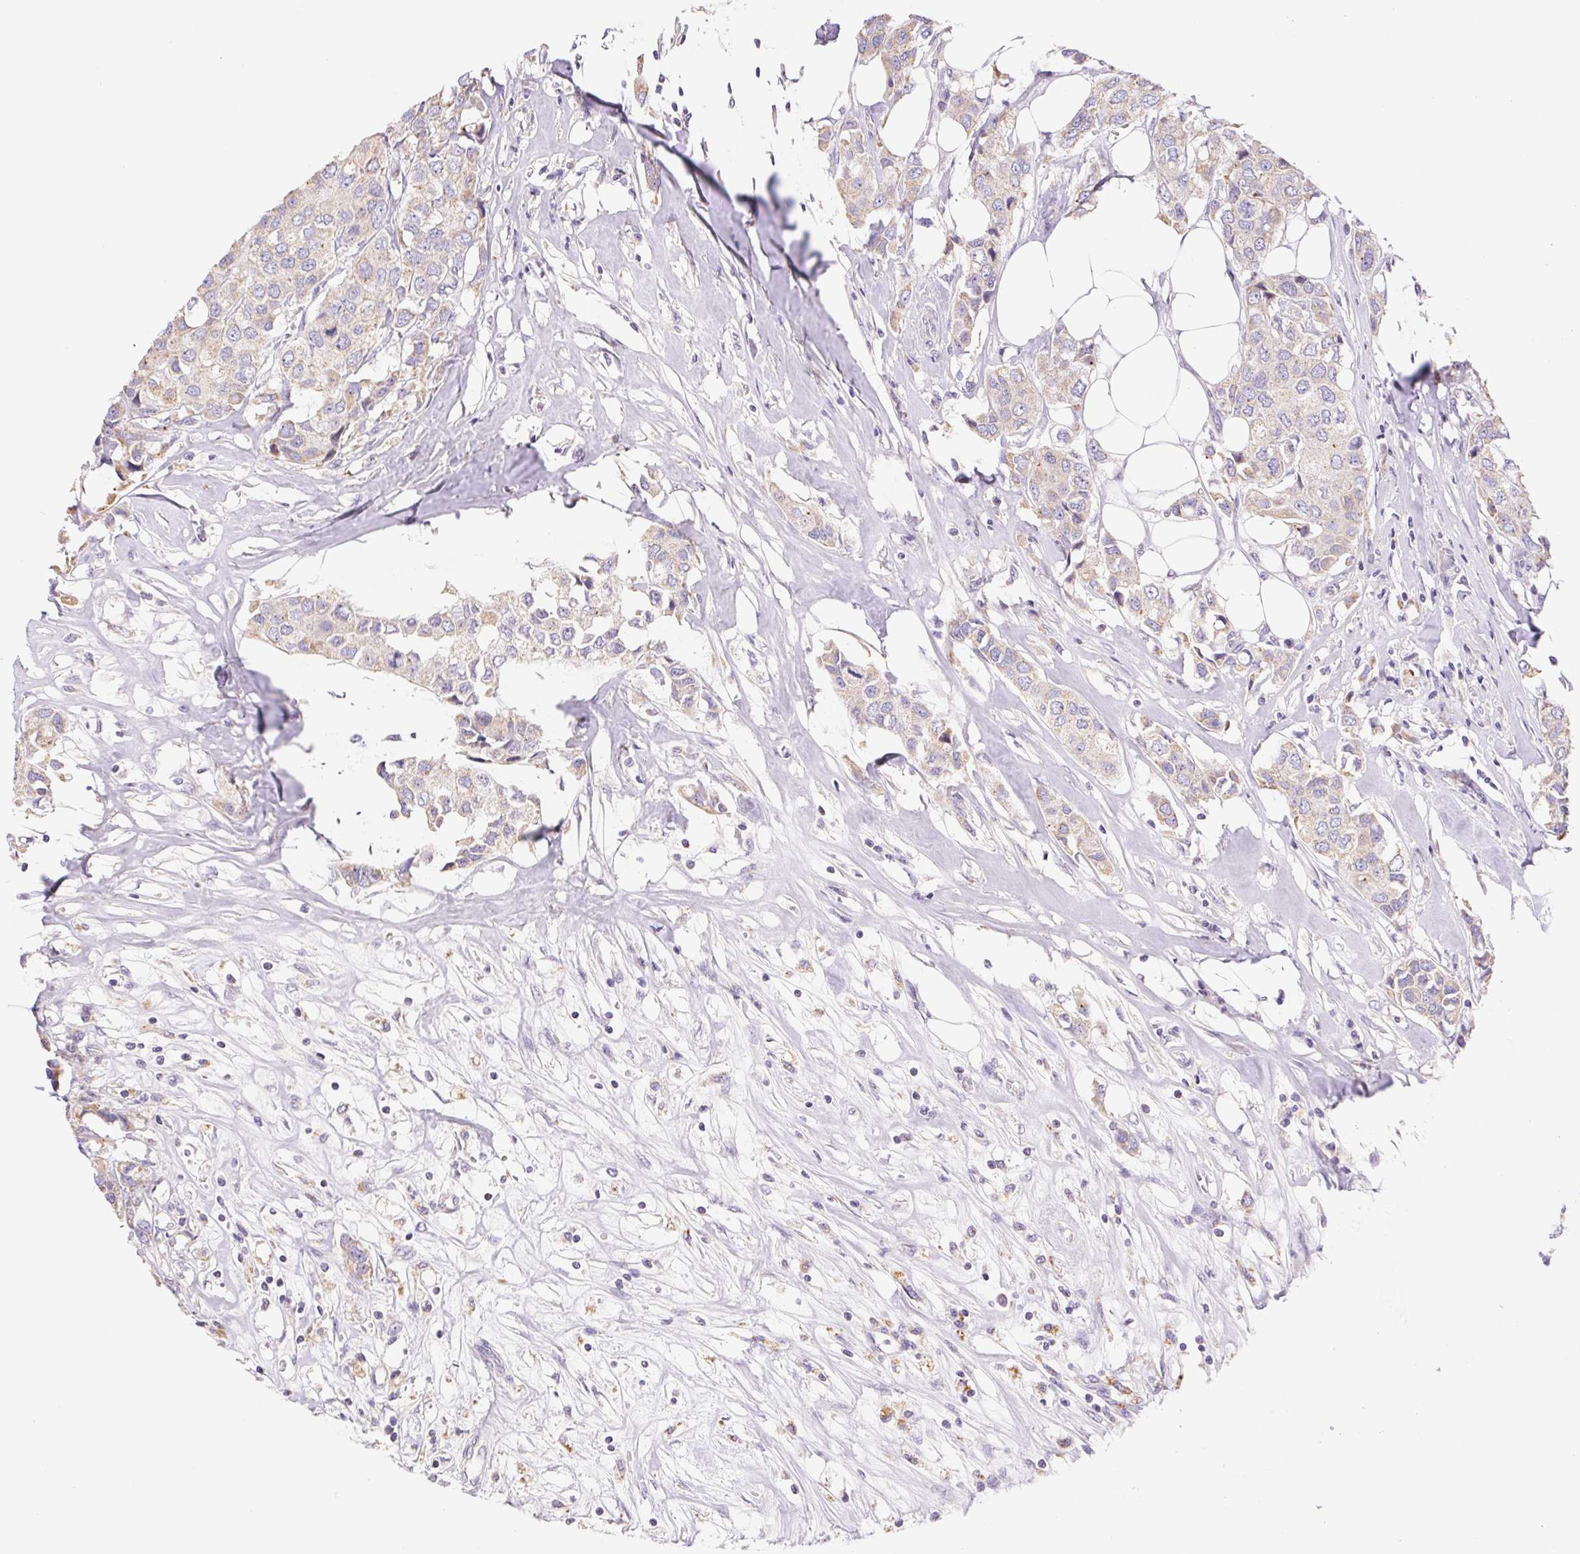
{"staining": {"intensity": "weak", "quantity": "25%-75%", "location": "cytoplasmic/membranous"}, "tissue": "breast cancer", "cell_type": "Tumor cells", "image_type": "cancer", "snomed": [{"axis": "morphology", "description": "Duct carcinoma"}, {"axis": "topography", "description": "Breast"}], "caption": "A brown stain shows weak cytoplasmic/membranous expression of a protein in human breast infiltrating ductal carcinoma tumor cells.", "gene": "FKBP6", "patient": {"sex": "female", "age": 80}}